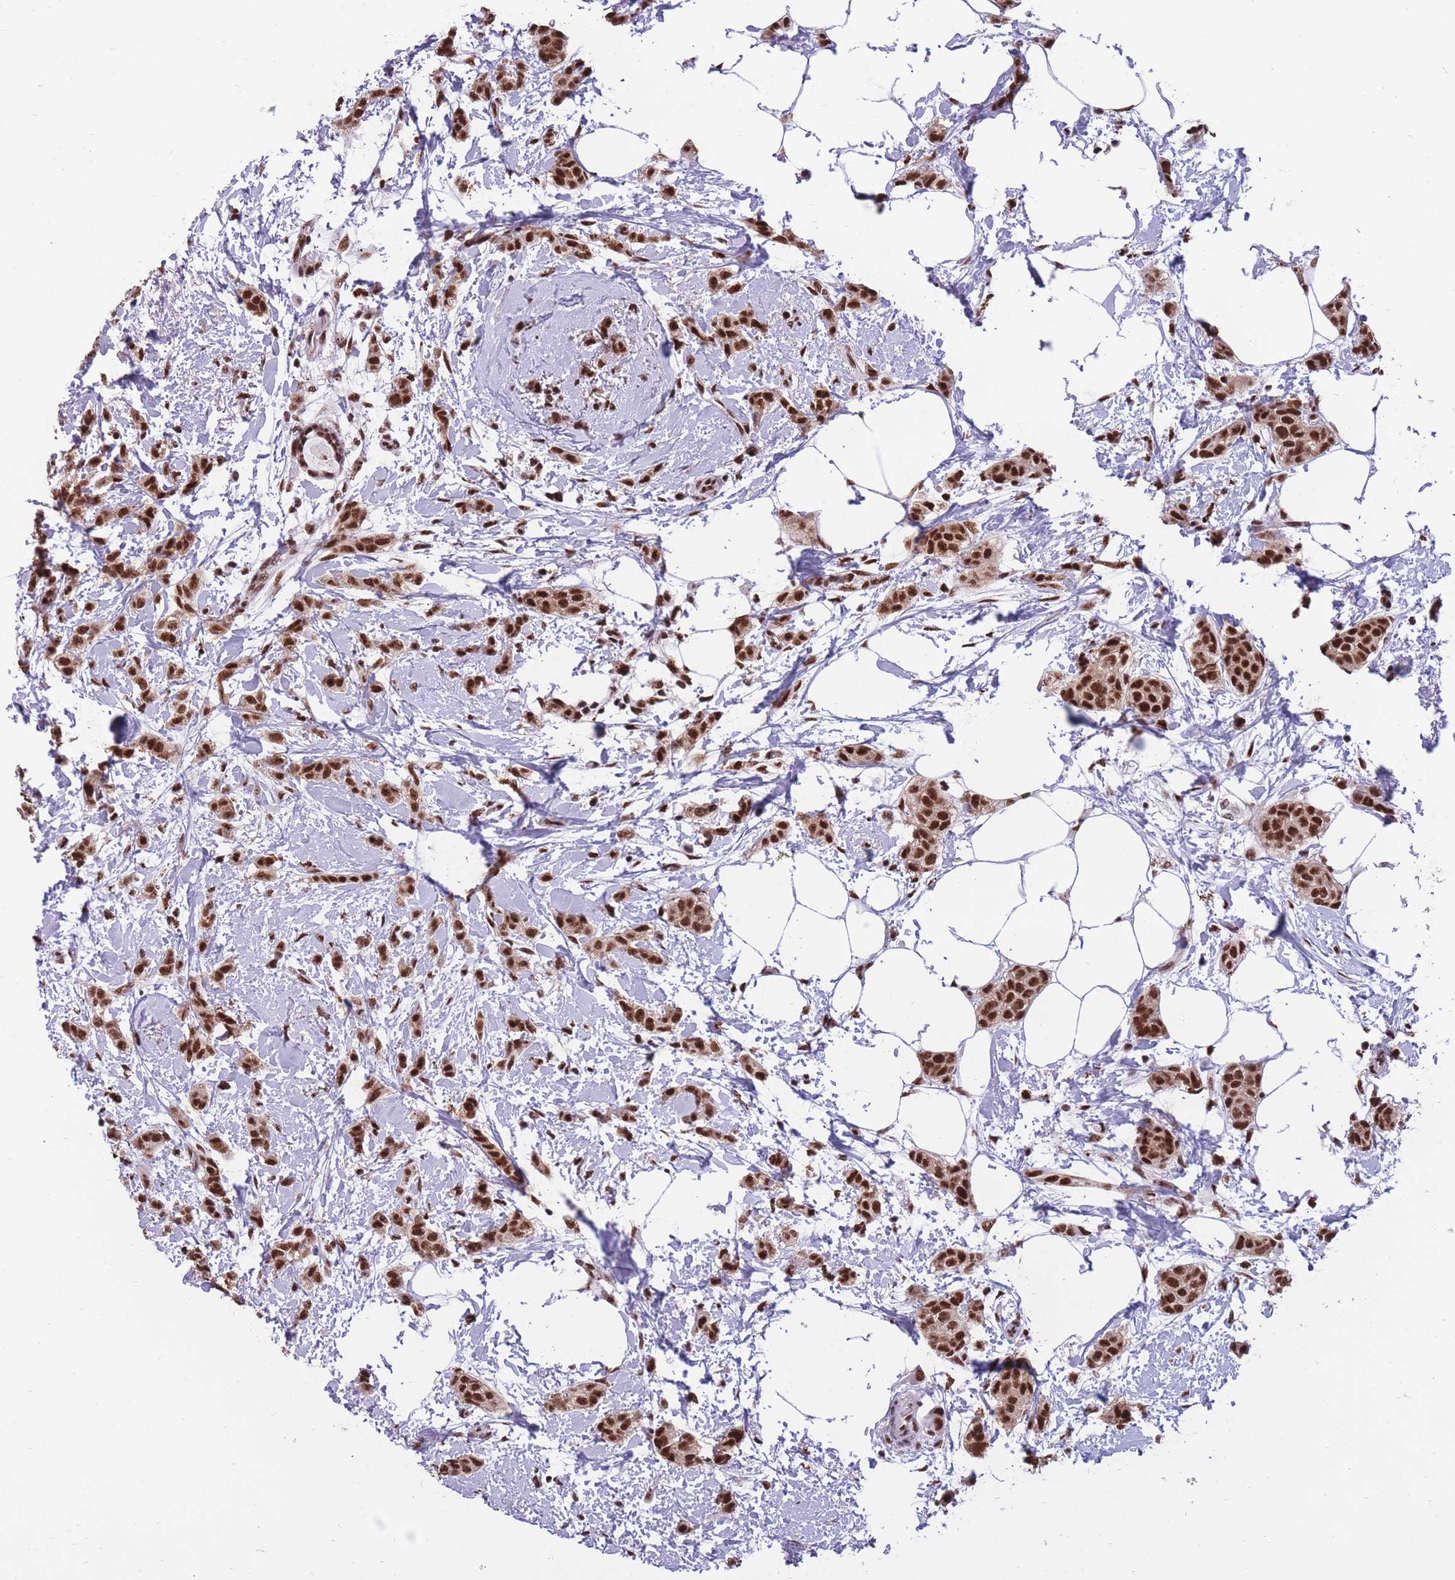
{"staining": {"intensity": "strong", "quantity": ">75%", "location": "nuclear"}, "tissue": "breast cancer", "cell_type": "Tumor cells", "image_type": "cancer", "snomed": [{"axis": "morphology", "description": "Duct carcinoma"}, {"axis": "topography", "description": "Breast"}], "caption": "The micrograph displays staining of breast cancer (invasive ductal carcinoma), revealing strong nuclear protein staining (brown color) within tumor cells.", "gene": "PRPF19", "patient": {"sex": "female", "age": 72}}